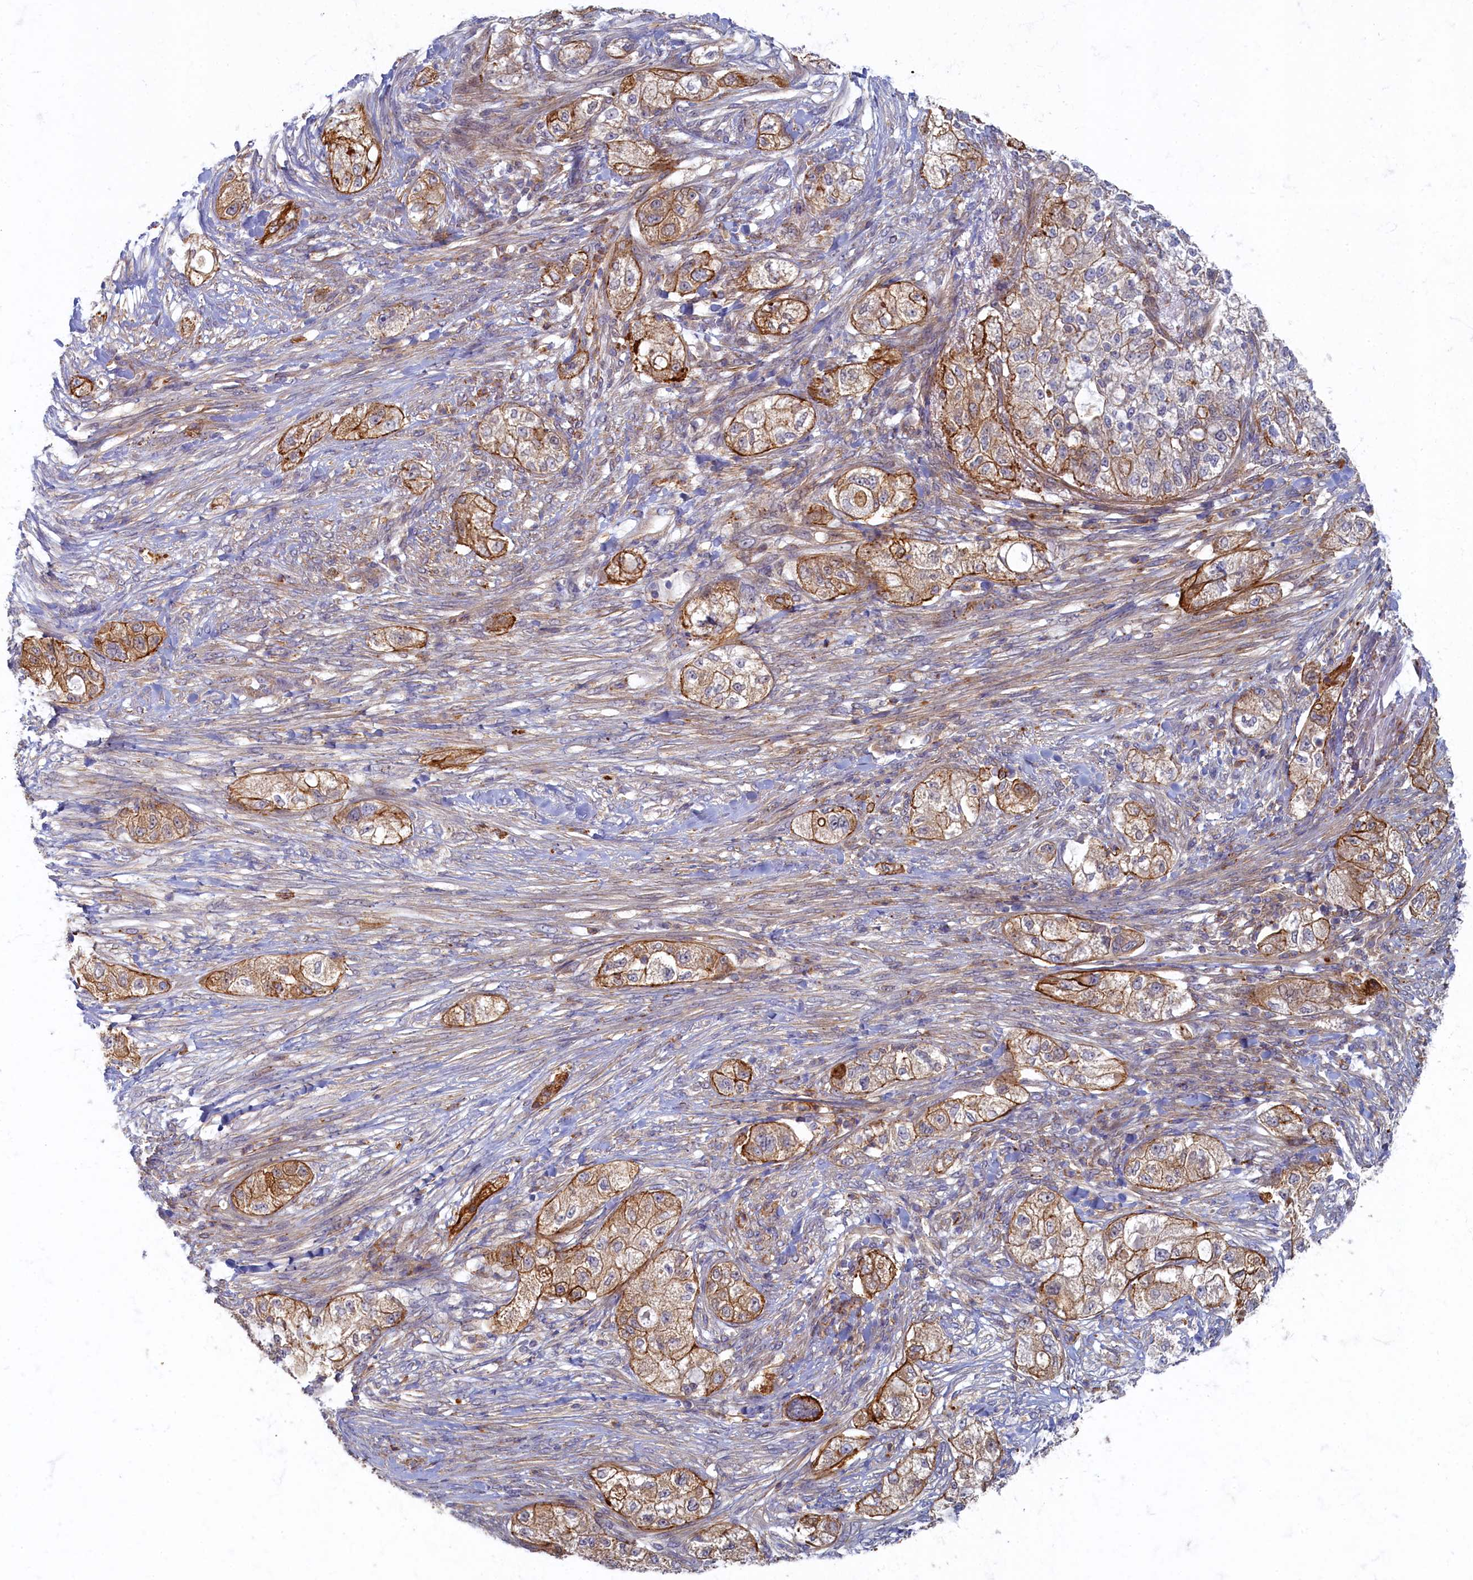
{"staining": {"intensity": "moderate", "quantity": ">75%", "location": "cytoplasmic/membranous"}, "tissue": "pancreatic cancer", "cell_type": "Tumor cells", "image_type": "cancer", "snomed": [{"axis": "morphology", "description": "Adenocarcinoma, NOS"}, {"axis": "topography", "description": "Pancreas"}], "caption": "This is an image of immunohistochemistry (IHC) staining of pancreatic adenocarcinoma, which shows moderate positivity in the cytoplasmic/membranous of tumor cells.", "gene": "PSMG2", "patient": {"sex": "female", "age": 78}}